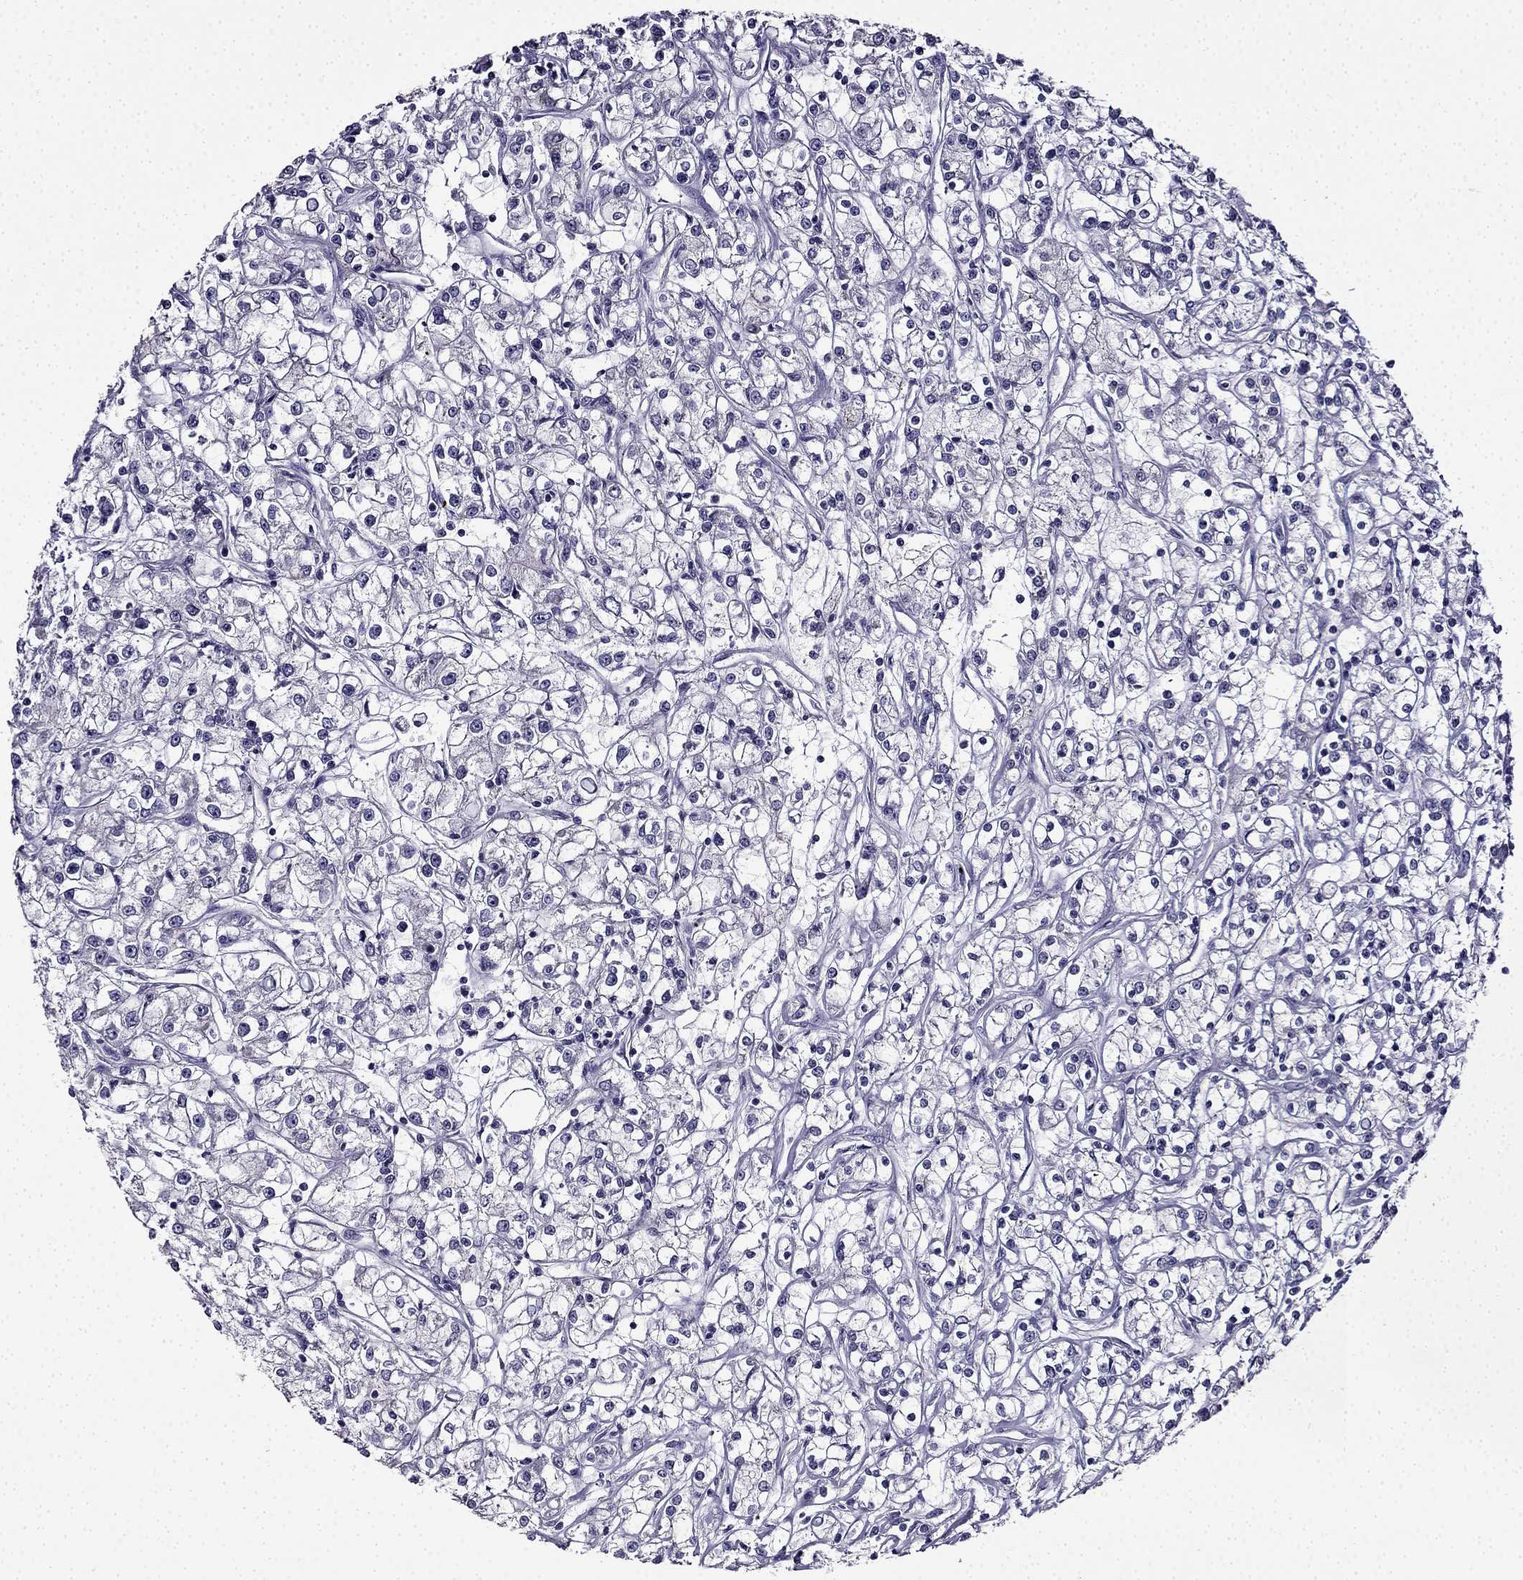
{"staining": {"intensity": "negative", "quantity": "none", "location": "none"}, "tissue": "renal cancer", "cell_type": "Tumor cells", "image_type": "cancer", "snomed": [{"axis": "morphology", "description": "Adenocarcinoma, NOS"}, {"axis": "topography", "description": "Kidney"}], "caption": "This is an immunohistochemistry image of renal cancer (adenocarcinoma). There is no expression in tumor cells.", "gene": "TMEM266", "patient": {"sex": "female", "age": 59}}